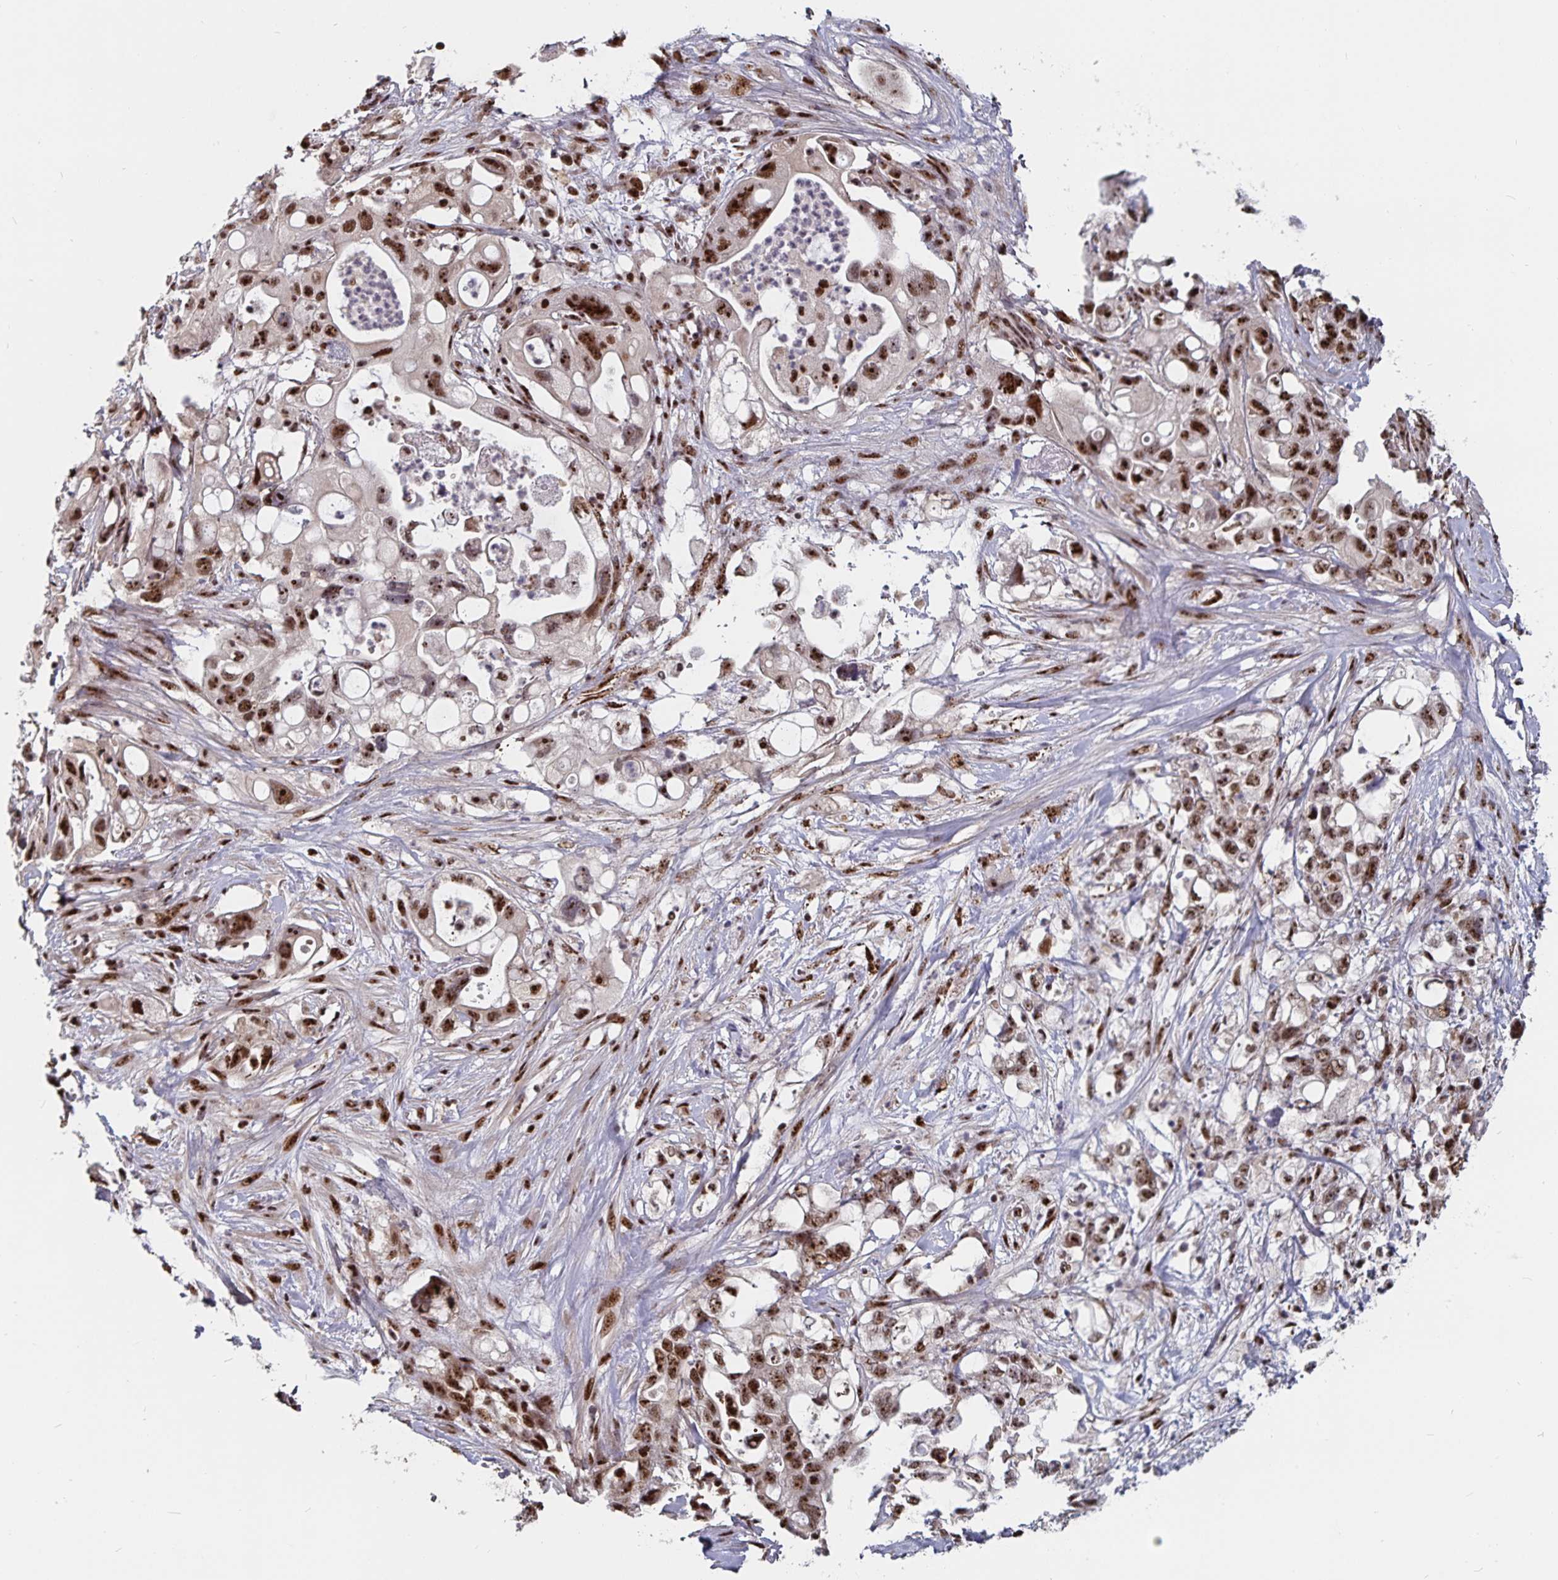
{"staining": {"intensity": "strong", "quantity": ">75%", "location": "nuclear"}, "tissue": "pancreatic cancer", "cell_type": "Tumor cells", "image_type": "cancer", "snomed": [{"axis": "morphology", "description": "Adenocarcinoma, NOS"}, {"axis": "topography", "description": "Pancreas"}], "caption": "DAB immunohistochemical staining of human pancreatic adenocarcinoma displays strong nuclear protein expression in about >75% of tumor cells.", "gene": "LAS1L", "patient": {"sex": "female", "age": 72}}